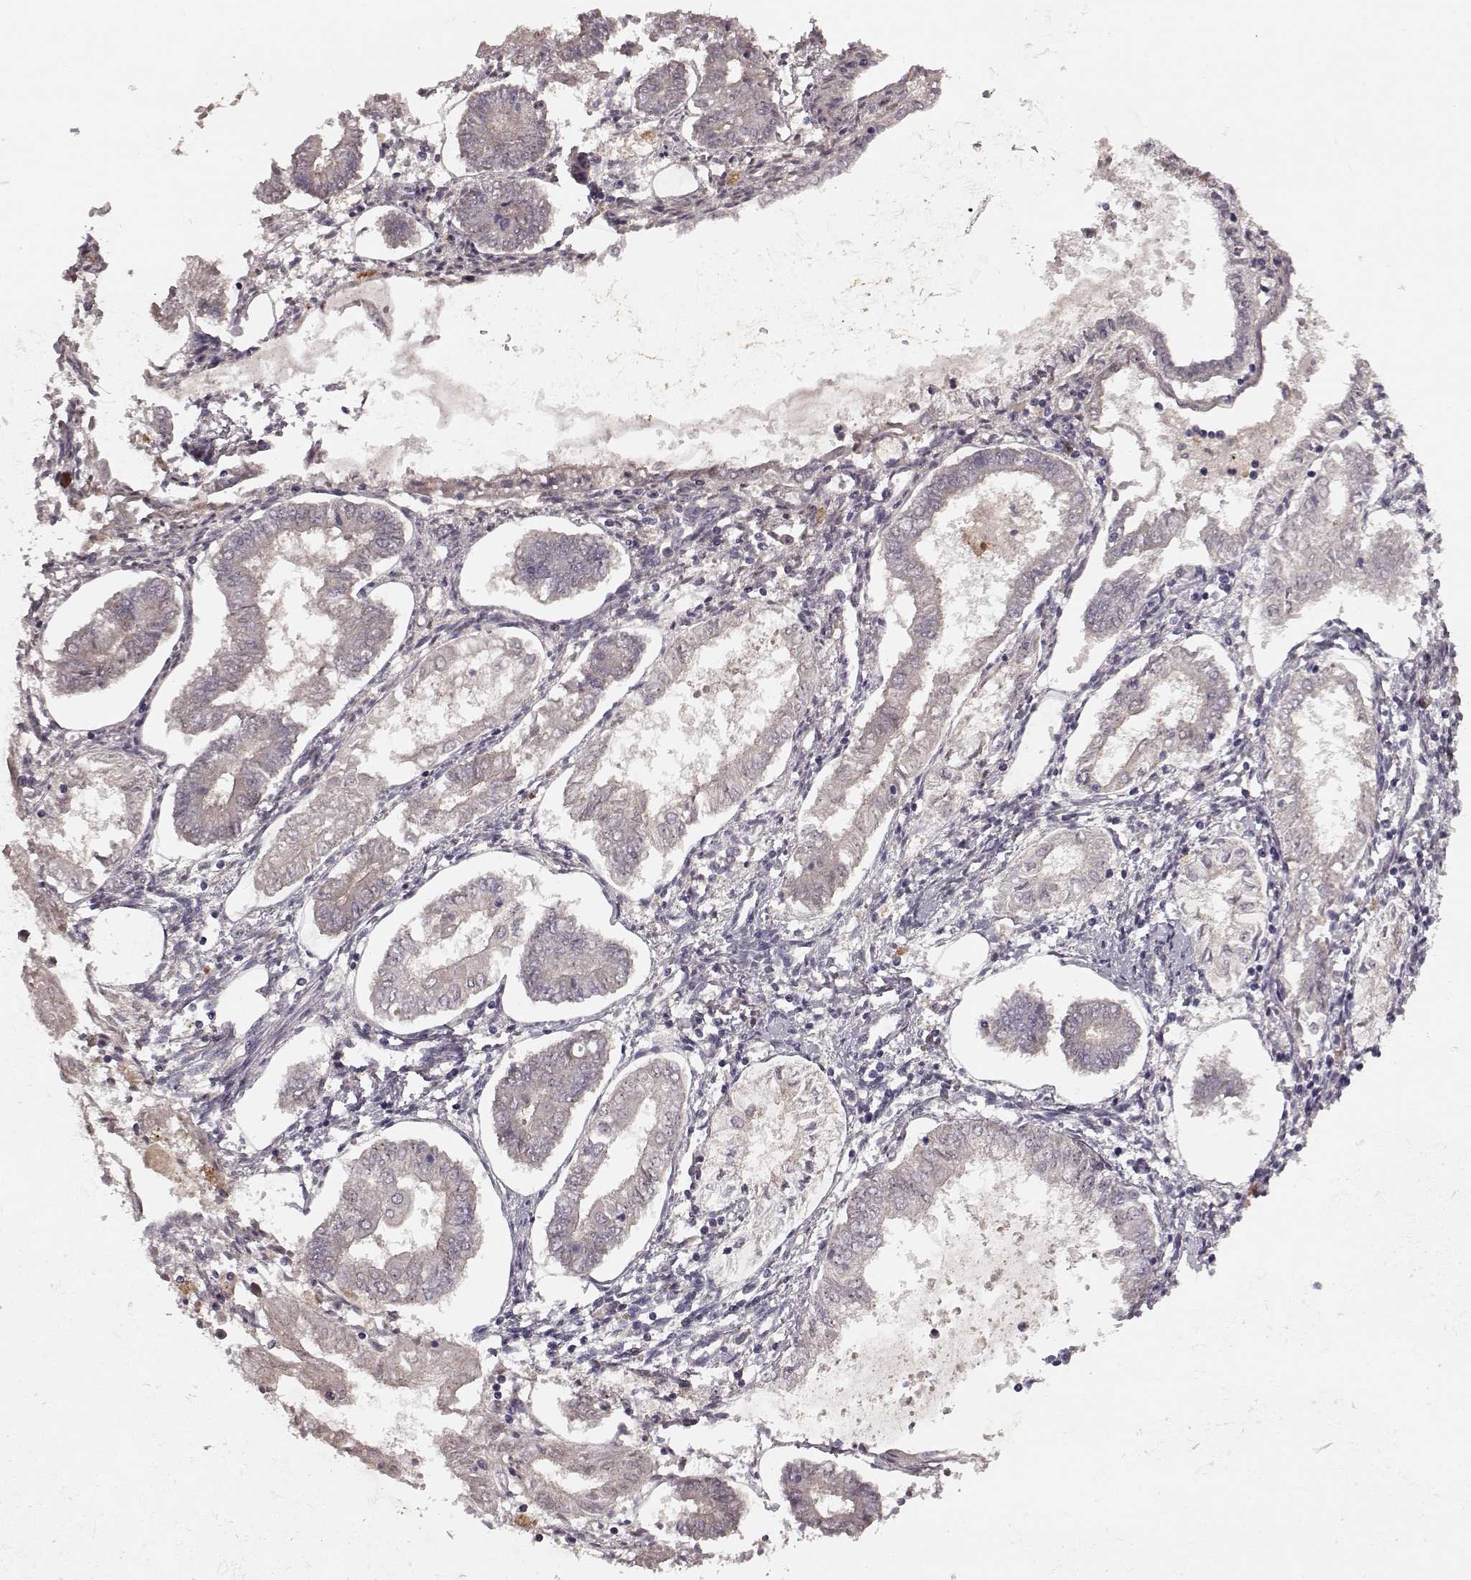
{"staining": {"intensity": "negative", "quantity": "none", "location": "none"}, "tissue": "endometrial cancer", "cell_type": "Tumor cells", "image_type": "cancer", "snomed": [{"axis": "morphology", "description": "Adenocarcinoma, NOS"}, {"axis": "topography", "description": "Endometrium"}], "caption": "DAB immunohistochemical staining of human endometrial cancer exhibits no significant staining in tumor cells.", "gene": "SLC22A18", "patient": {"sex": "female", "age": 68}}